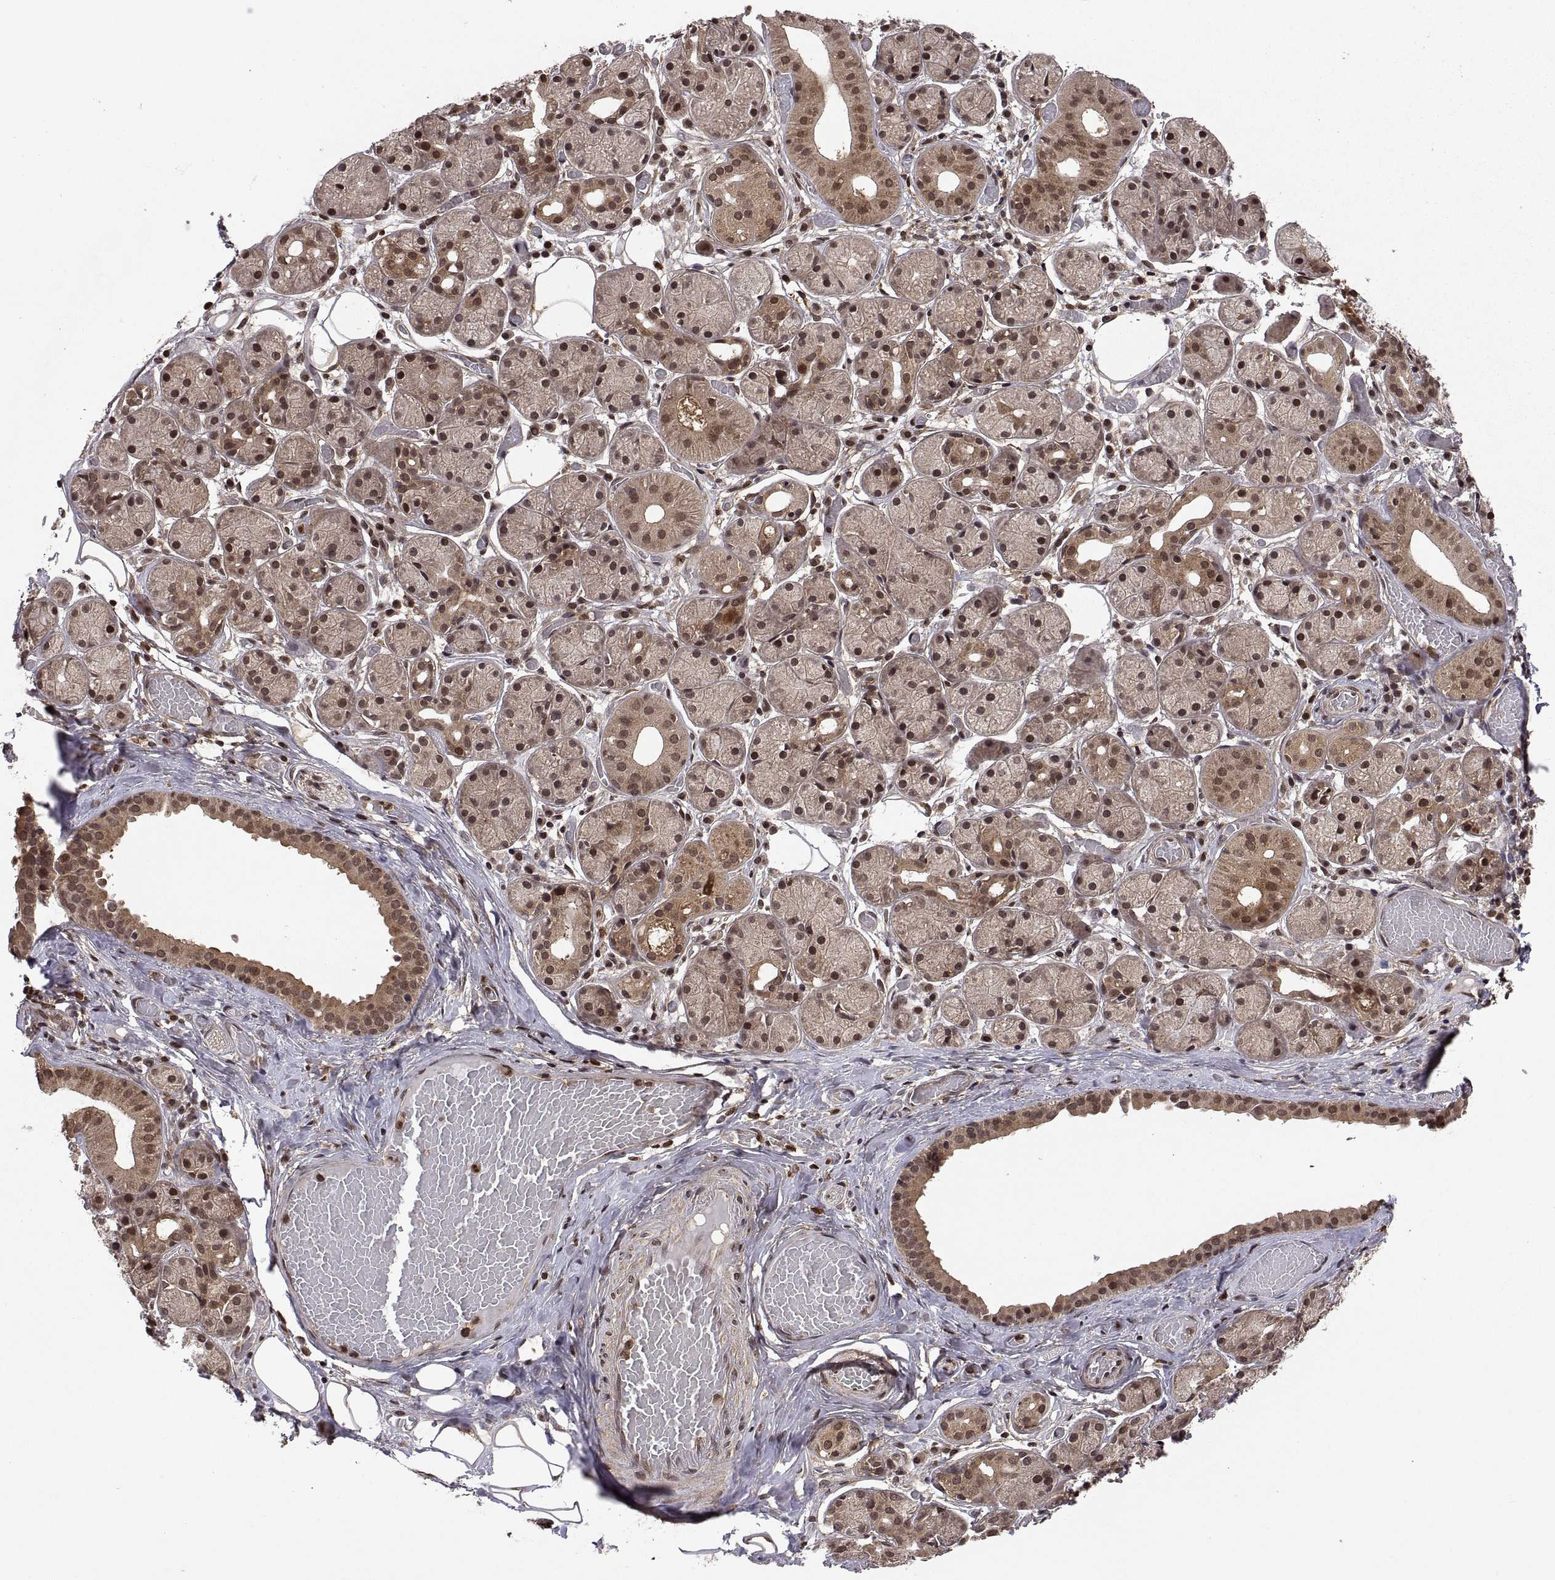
{"staining": {"intensity": "moderate", "quantity": "25%-75%", "location": "cytoplasmic/membranous,nuclear"}, "tissue": "salivary gland", "cell_type": "Glandular cells", "image_type": "normal", "snomed": [{"axis": "morphology", "description": "Normal tissue, NOS"}, {"axis": "topography", "description": "Salivary gland"}, {"axis": "topography", "description": "Peripheral nerve tissue"}], "caption": "The histopathology image displays staining of unremarkable salivary gland, revealing moderate cytoplasmic/membranous,nuclear protein staining (brown color) within glandular cells.", "gene": "ZNRF2", "patient": {"sex": "male", "age": 71}}